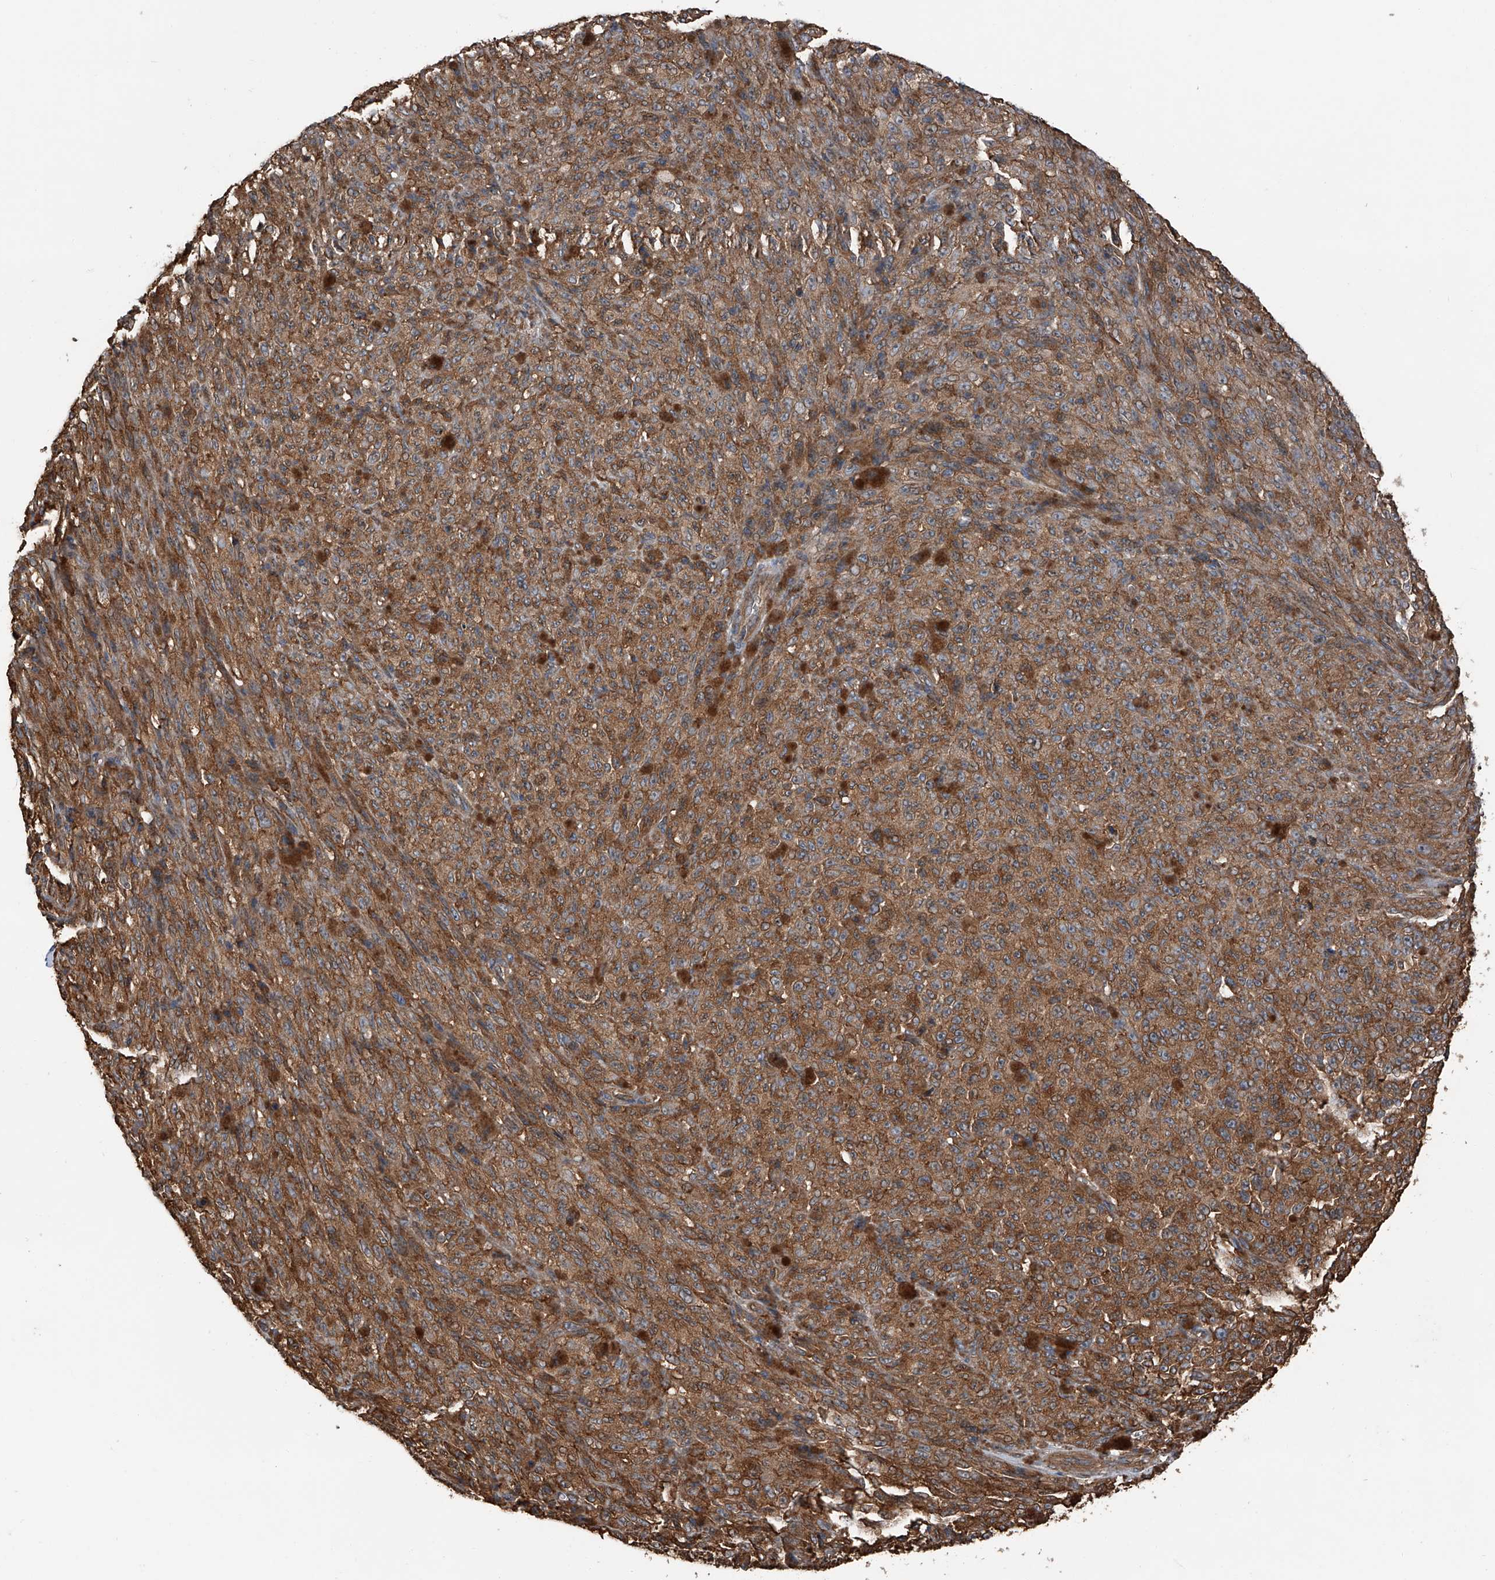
{"staining": {"intensity": "moderate", "quantity": ">75%", "location": "cytoplasmic/membranous"}, "tissue": "melanoma", "cell_type": "Tumor cells", "image_type": "cancer", "snomed": [{"axis": "morphology", "description": "Malignant melanoma, NOS"}, {"axis": "topography", "description": "Skin"}], "caption": "This micrograph exhibits immunohistochemistry staining of malignant melanoma, with medium moderate cytoplasmic/membranous expression in about >75% of tumor cells.", "gene": "KCNJ2", "patient": {"sex": "female", "age": 82}}